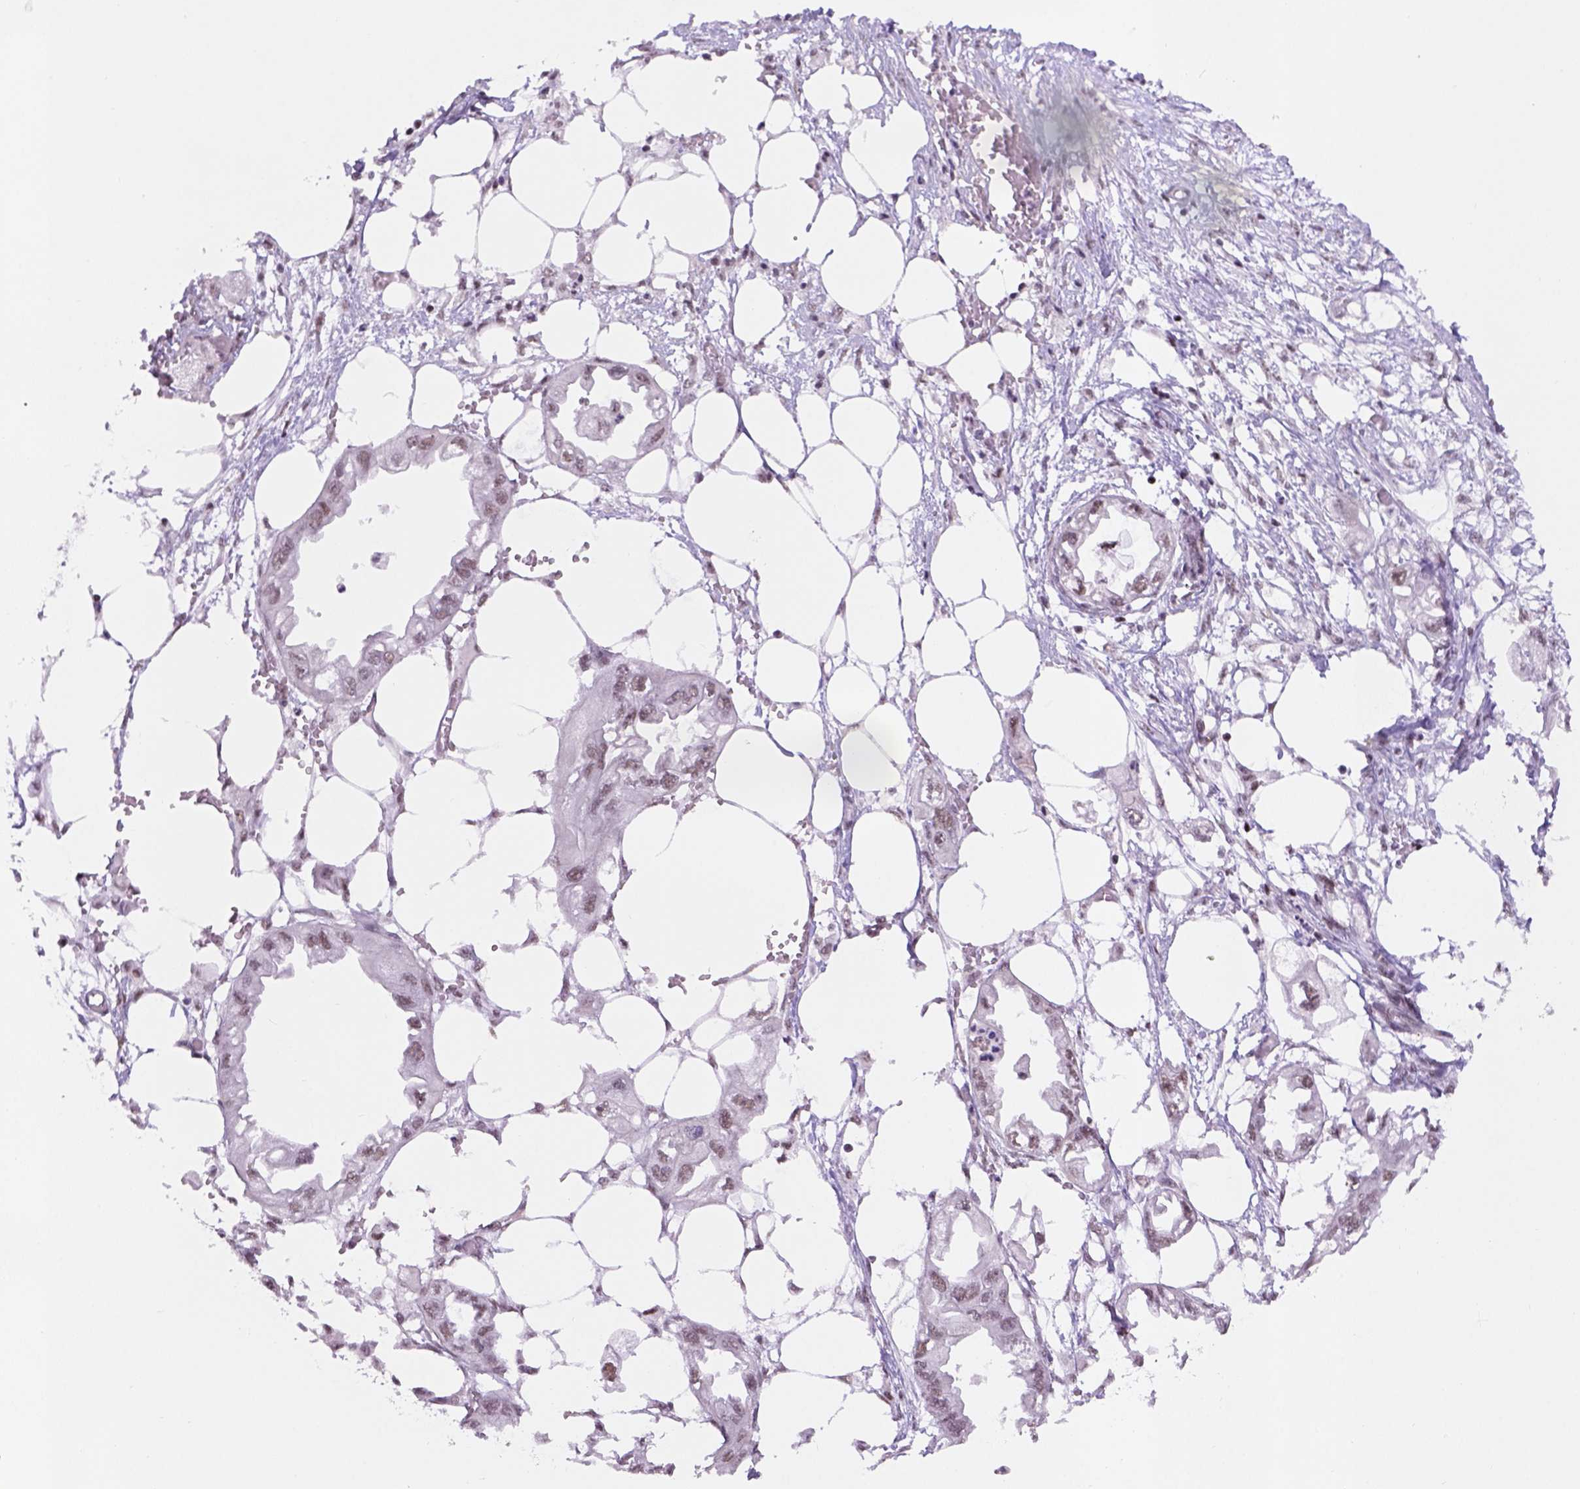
{"staining": {"intensity": "weak", "quantity": ">75%", "location": "nuclear"}, "tissue": "endometrial cancer", "cell_type": "Tumor cells", "image_type": "cancer", "snomed": [{"axis": "morphology", "description": "Adenocarcinoma, NOS"}, {"axis": "morphology", "description": "Adenocarcinoma, metastatic, NOS"}, {"axis": "topography", "description": "Adipose tissue"}, {"axis": "topography", "description": "Endometrium"}], "caption": "Immunohistochemistry (IHC) micrograph of neoplastic tissue: endometrial metastatic adenocarcinoma stained using IHC shows low levels of weak protein expression localized specifically in the nuclear of tumor cells, appearing as a nuclear brown color.", "gene": "TBPL1", "patient": {"sex": "female", "age": 67}}